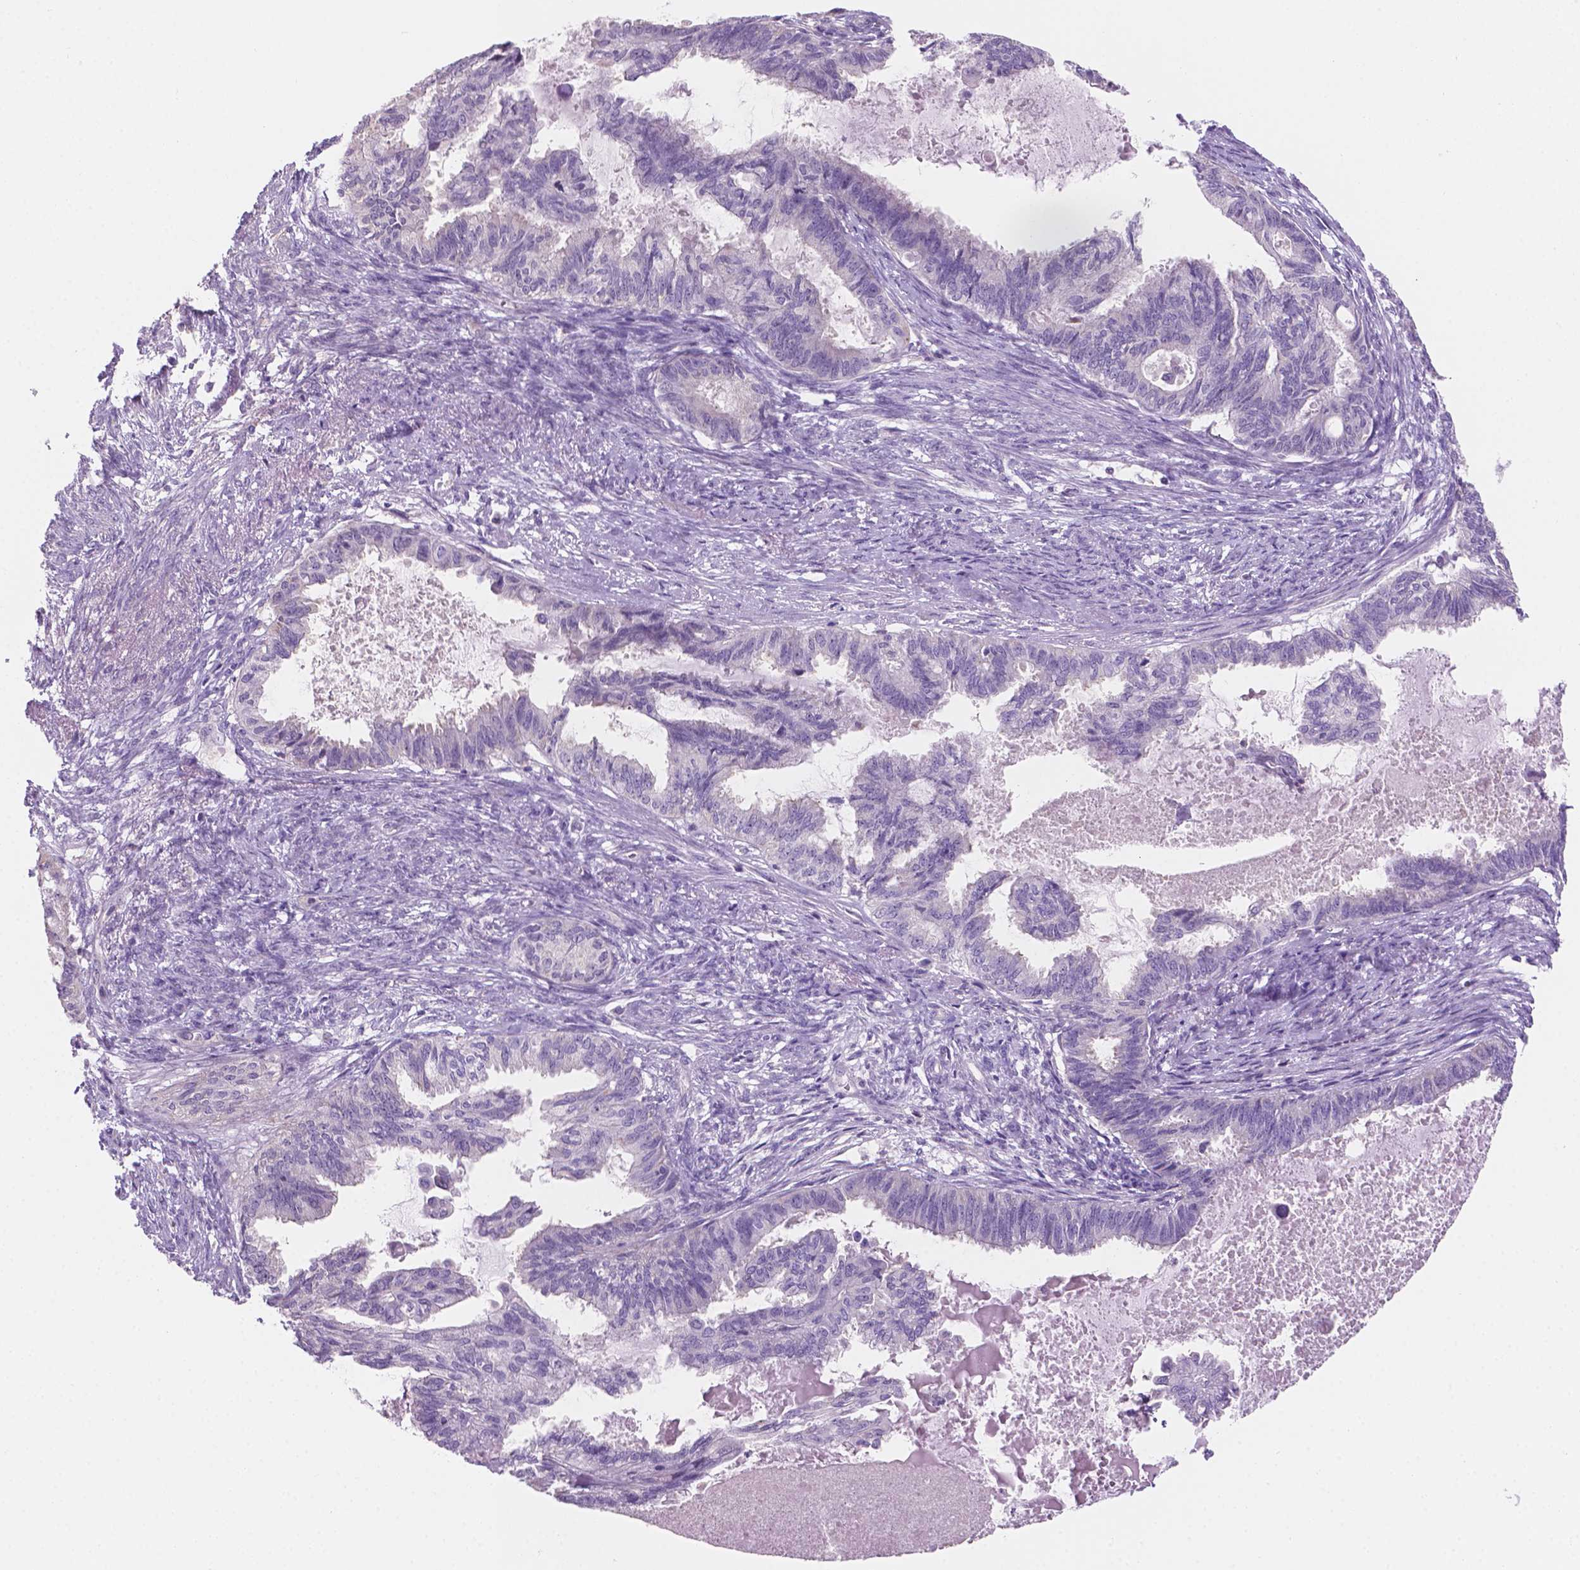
{"staining": {"intensity": "negative", "quantity": "none", "location": "none"}, "tissue": "endometrial cancer", "cell_type": "Tumor cells", "image_type": "cancer", "snomed": [{"axis": "morphology", "description": "Adenocarcinoma, NOS"}, {"axis": "topography", "description": "Endometrium"}], "caption": "IHC of human endometrial cancer (adenocarcinoma) demonstrates no expression in tumor cells.", "gene": "SBSN", "patient": {"sex": "female", "age": 86}}